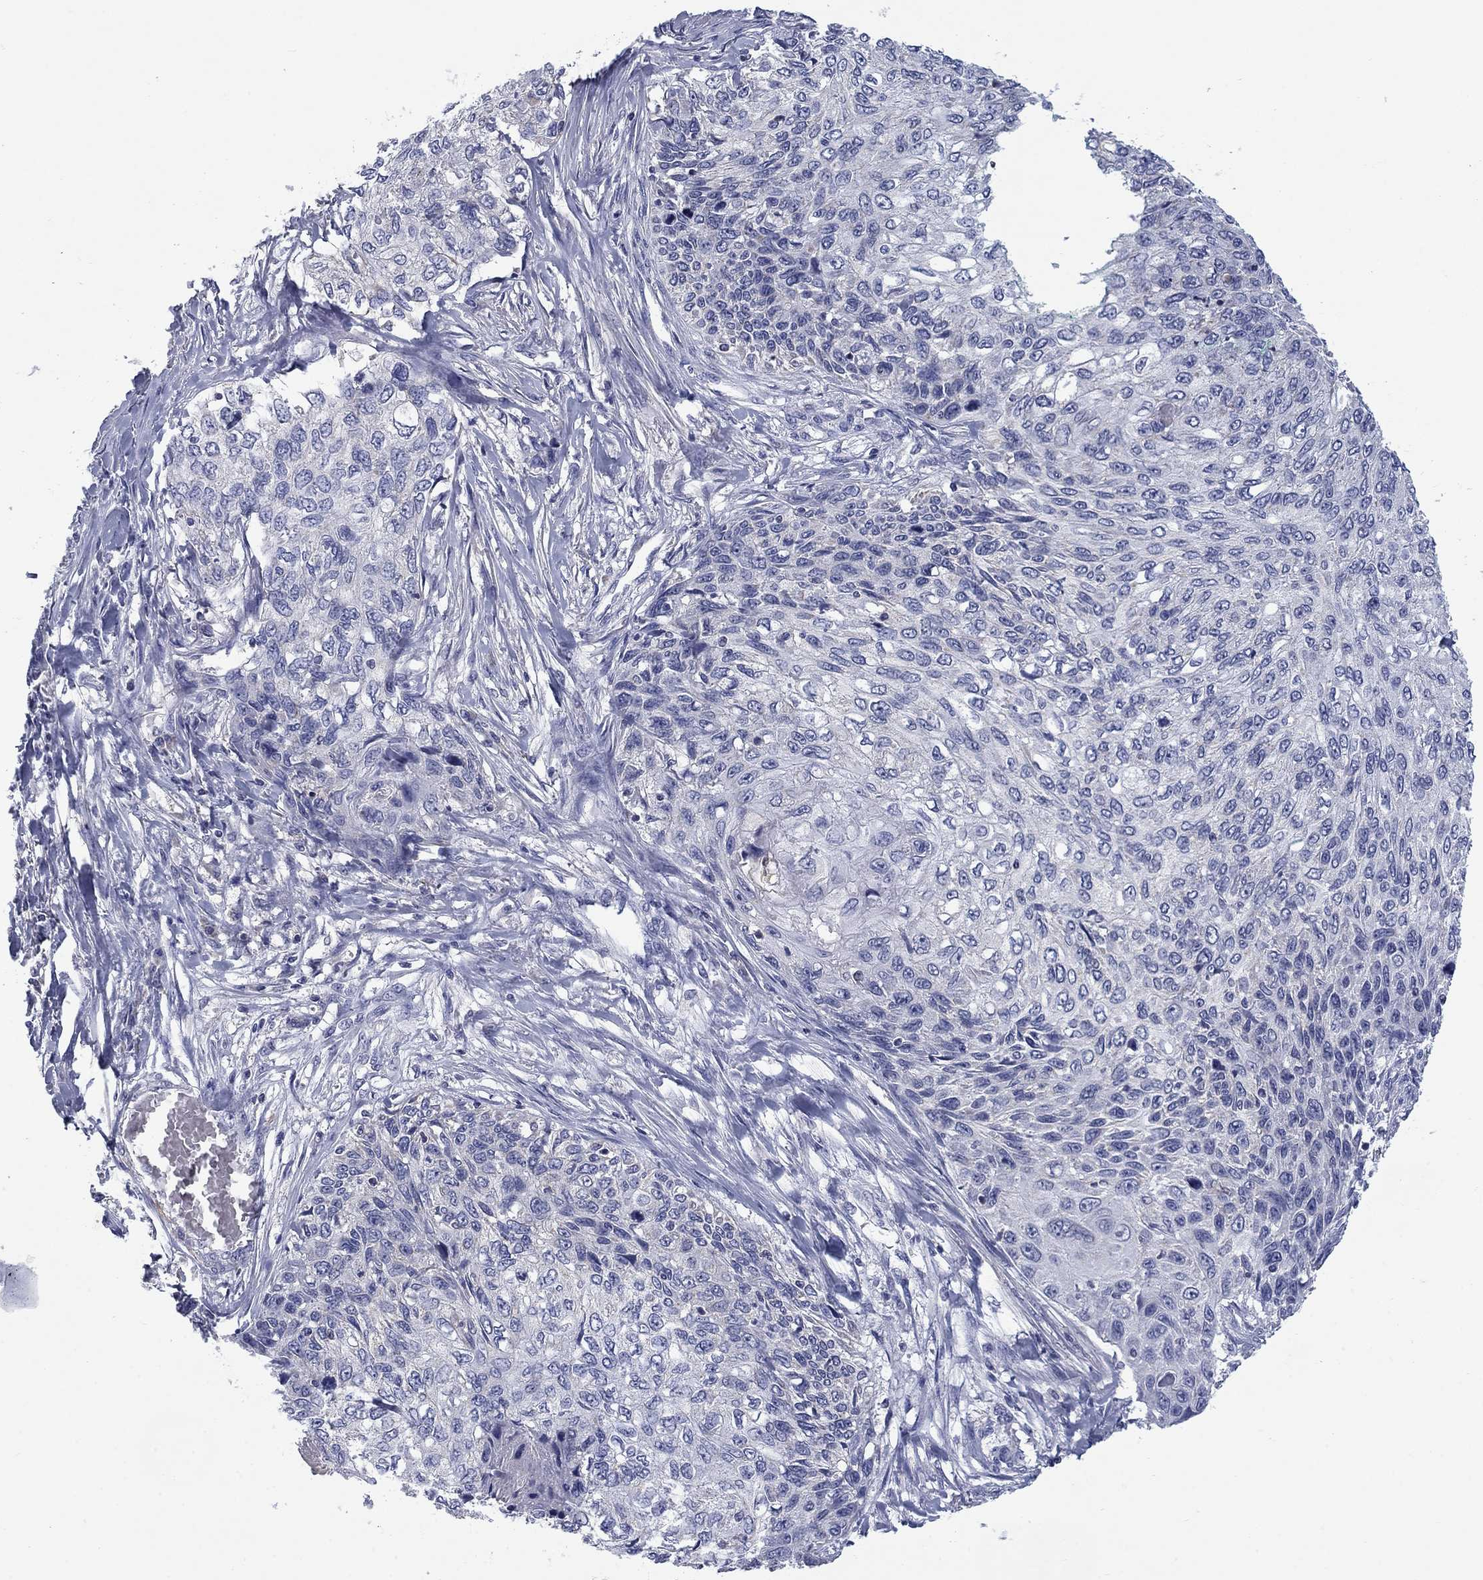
{"staining": {"intensity": "negative", "quantity": "none", "location": "none"}, "tissue": "skin cancer", "cell_type": "Tumor cells", "image_type": "cancer", "snomed": [{"axis": "morphology", "description": "Squamous cell carcinoma, NOS"}, {"axis": "topography", "description": "Skin"}], "caption": "Immunohistochemical staining of squamous cell carcinoma (skin) displays no significant expression in tumor cells.", "gene": "FRK", "patient": {"sex": "male", "age": 92}}